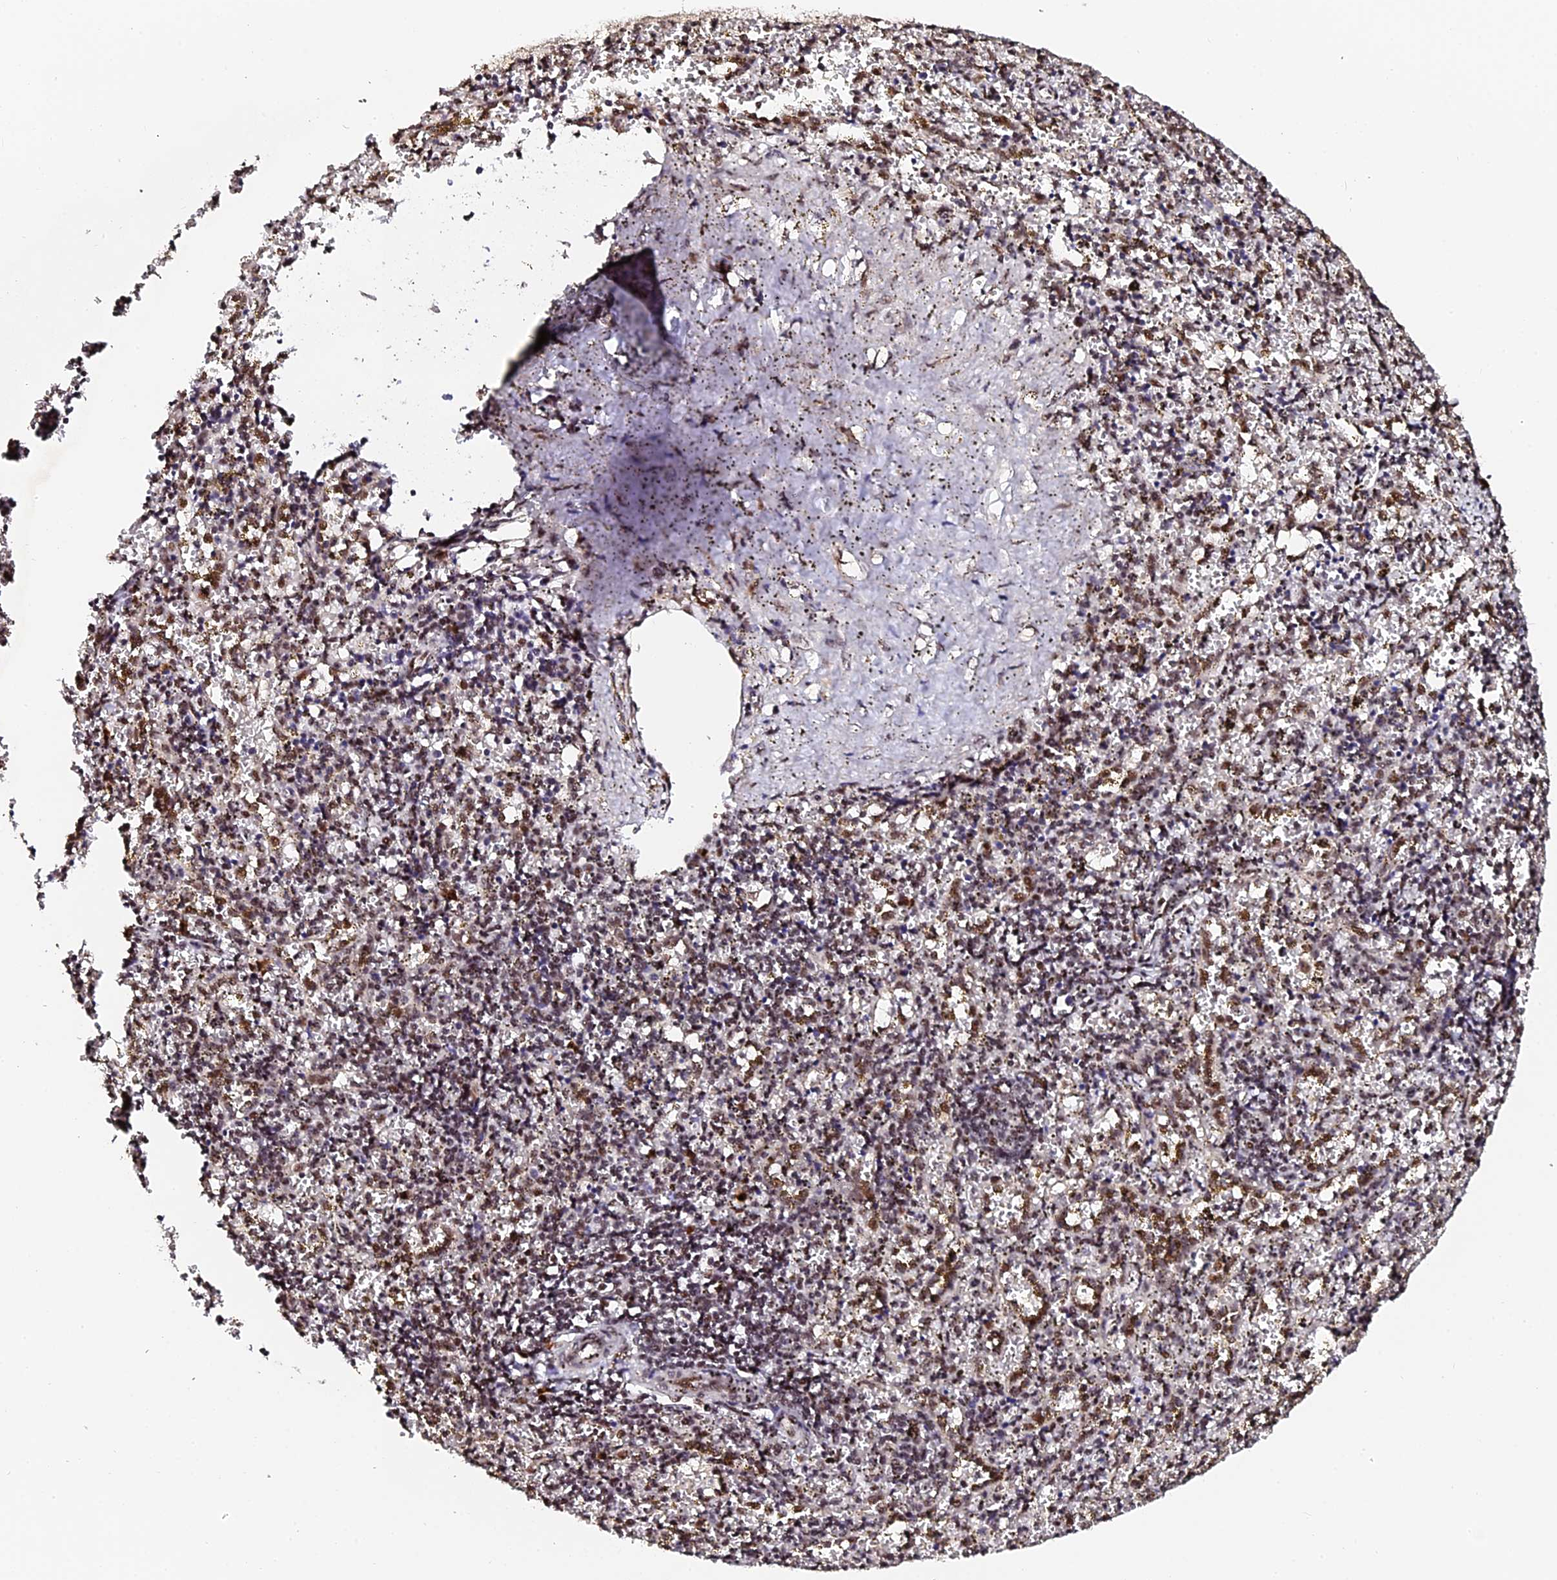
{"staining": {"intensity": "moderate", "quantity": "25%-75%", "location": "nuclear"}, "tissue": "spleen", "cell_type": "Cells in red pulp", "image_type": "normal", "snomed": [{"axis": "morphology", "description": "Normal tissue, NOS"}, {"axis": "topography", "description": "Spleen"}], "caption": "This photomicrograph shows normal spleen stained with immunohistochemistry to label a protein in brown. The nuclear of cells in red pulp show moderate positivity for the protein. Nuclei are counter-stained blue.", "gene": "MCRS1", "patient": {"sex": "male", "age": 11}}